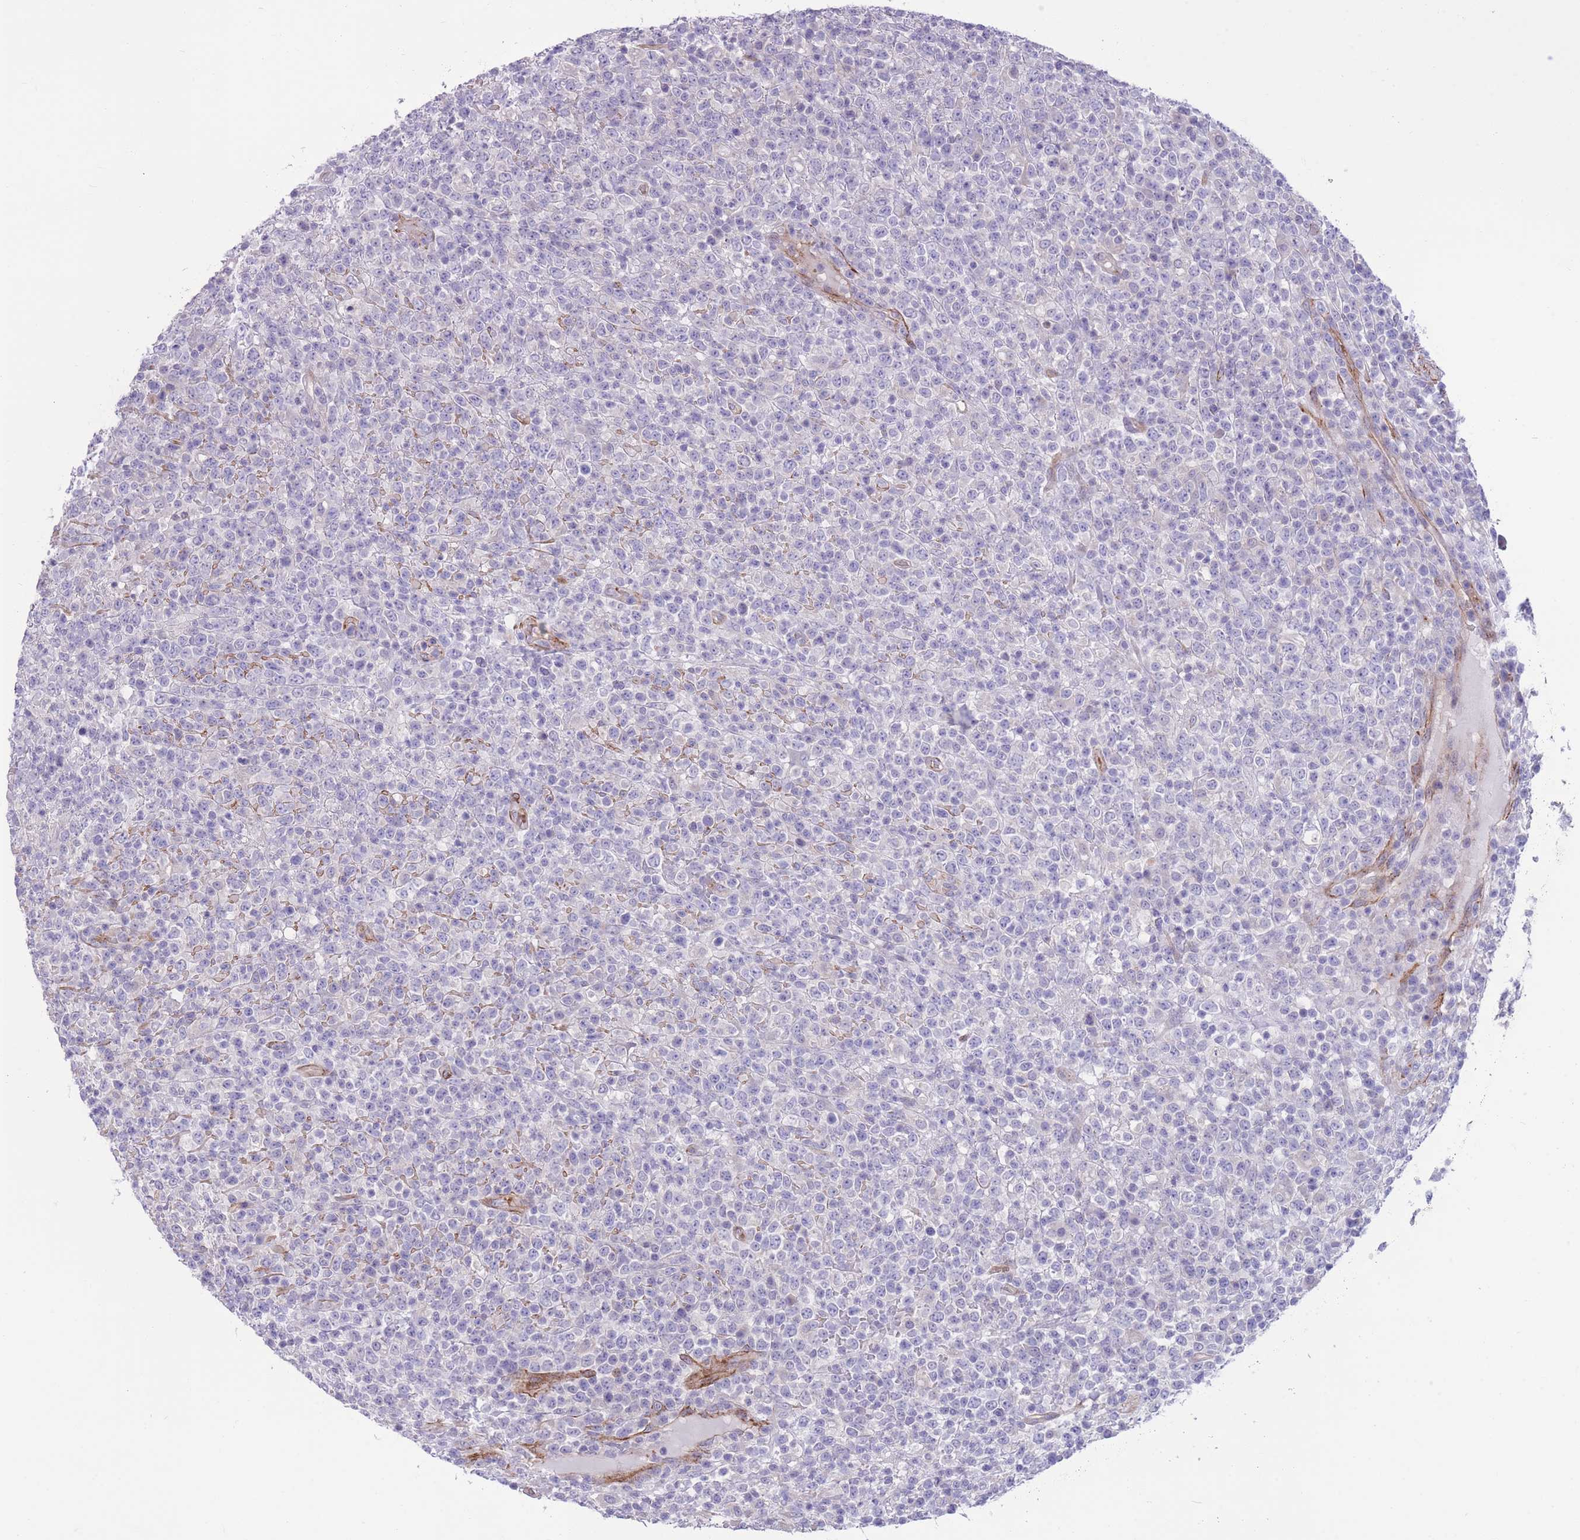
{"staining": {"intensity": "negative", "quantity": "none", "location": "none"}, "tissue": "lymphoma", "cell_type": "Tumor cells", "image_type": "cancer", "snomed": [{"axis": "morphology", "description": "Malignant lymphoma, non-Hodgkin's type, High grade"}, {"axis": "topography", "description": "Colon"}], "caption": "The IHC histopathology image has no significant positivity in tumor cells of lymphoma tissue. Brightfield microscopy of IHC stained with DAB (3,3'-diaminobenzidine) (brown) and hematoxylin (blue), captured at high magnification.", "gene": "RGS11", "patient": {"sex": "female", "age": 53}}